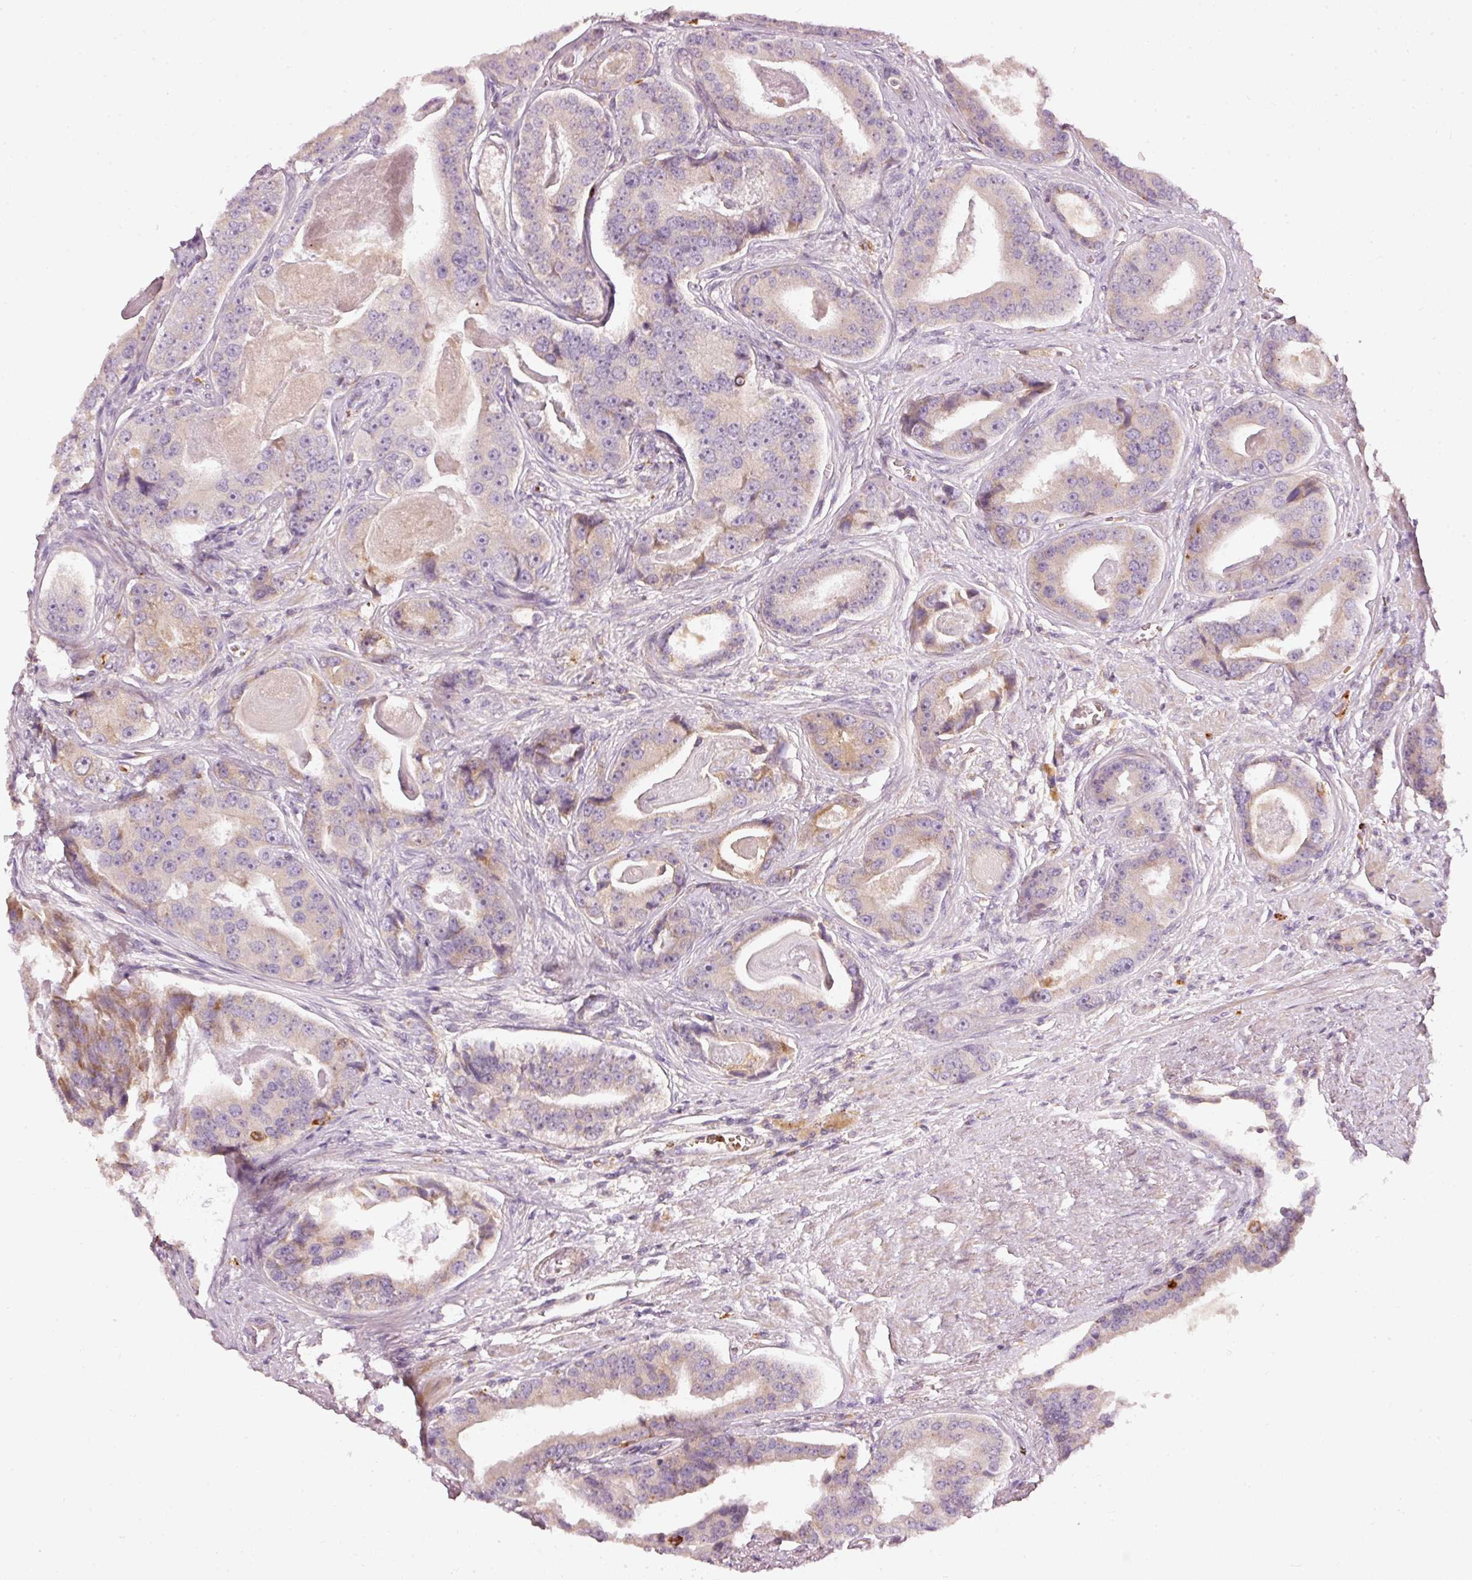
{"staining": {"intensity": "negative", "quantity": "none", "location": "none"}, "tissue": "prostate cancer", "cell_type": "Tumor cells", "image_type": "cancer", "snomed": [{"axis": "morphology", "description": "Adenocarcinoma, High grade"}, {"axis": "topography", "description": "Prostate"}], "caption": "Protein analysis of prostate cancer (adenocarcinoma (high-grade)) shows no significant expression in tumor cells.", "gene": "KLHL21", "patient": {"sex": "male", "age": 71}}